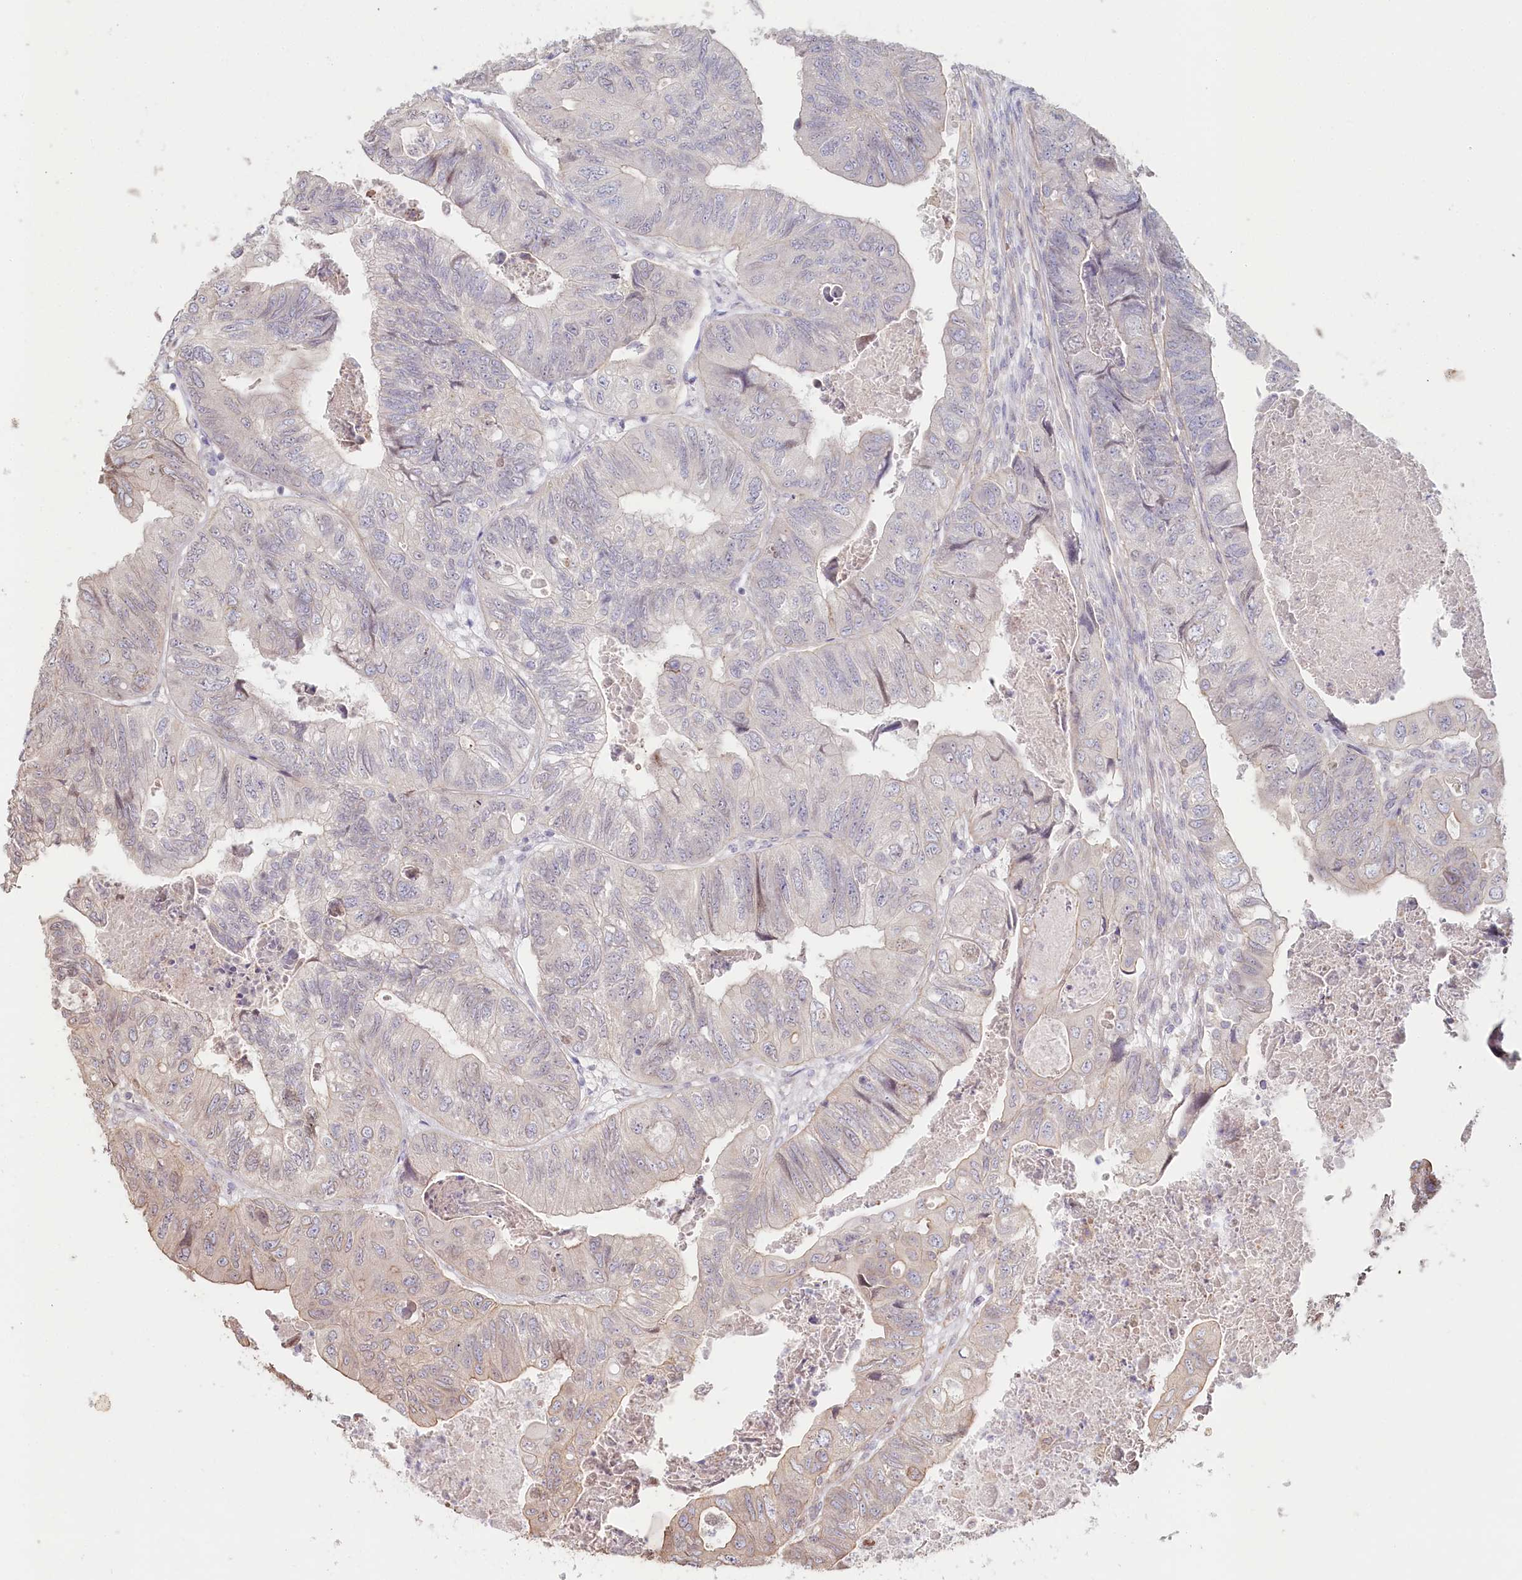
{"staining": {"intensity": "weak", "quantity": "<25%", "location": "cytoplasmic/membranous"}, "tissue": "colorectal cancer", "cell_type": "Tumor cells", "image_type": "cancer", "snomed": [{"axis": "morphology", "description": "Adenocarcinoma, NOS"}, {"axis": "topography", "description": "Rectum"}], "caption": "High magnification brightfield microscopy of colorectal cancer stained with DAB (3,3'-diaminobenzidine) (brown) and counterstained with hematoxylin (blue): tumor cells show no significant expression. The staining is performed using DAB (3,3'-diaminobenzidine) brown chromogen with nuclei counter-stained in using hematoxylin.", "gene": "TCHP", "patient": {"sex": "male", "age": 63}}